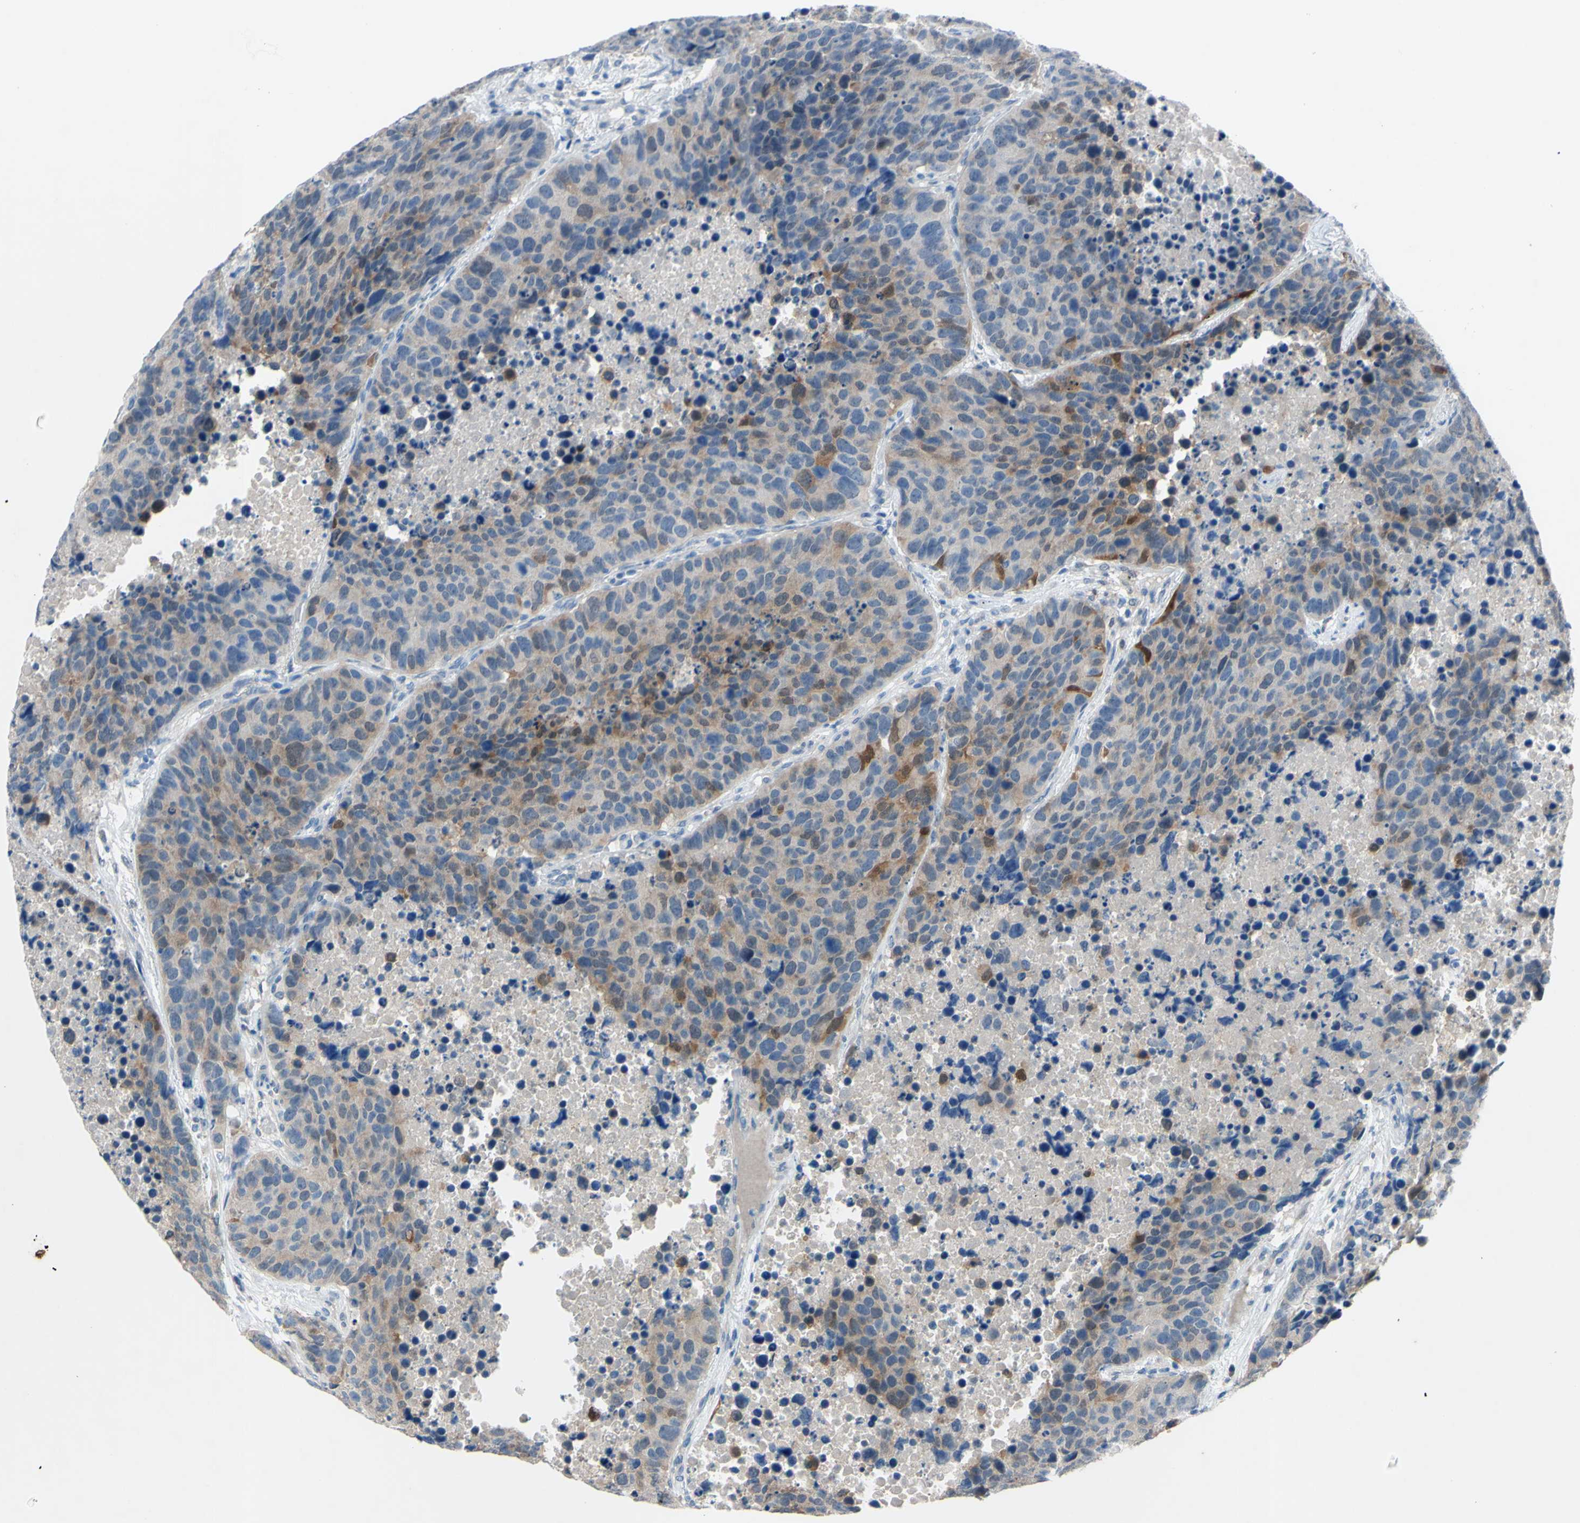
{"staining": {"intensity": "moderate", "quantity": "<25%", "location": "cytoplasmic/membranous"}, "tissue": "carcinoid", "cell_type": "Tumor cells", "image_type": "cancer", "snomed": [{"axis": "morphology", "description": "Carcinoid, malignant, NOS"}, {"axis": "topography", "description": "Lung"}], "caption": "IHC histopathology image of neoplastic tissue: human malignant carcinoid stained using IHC reveals low levels of moderate protein expression localized specifically in the cytoplasmic/membranous of tumor cells, appearing as a cytoplasmic/membranous brown color.", "gene": "NOL3", "patient": {"sex": "male", "age": 60}}